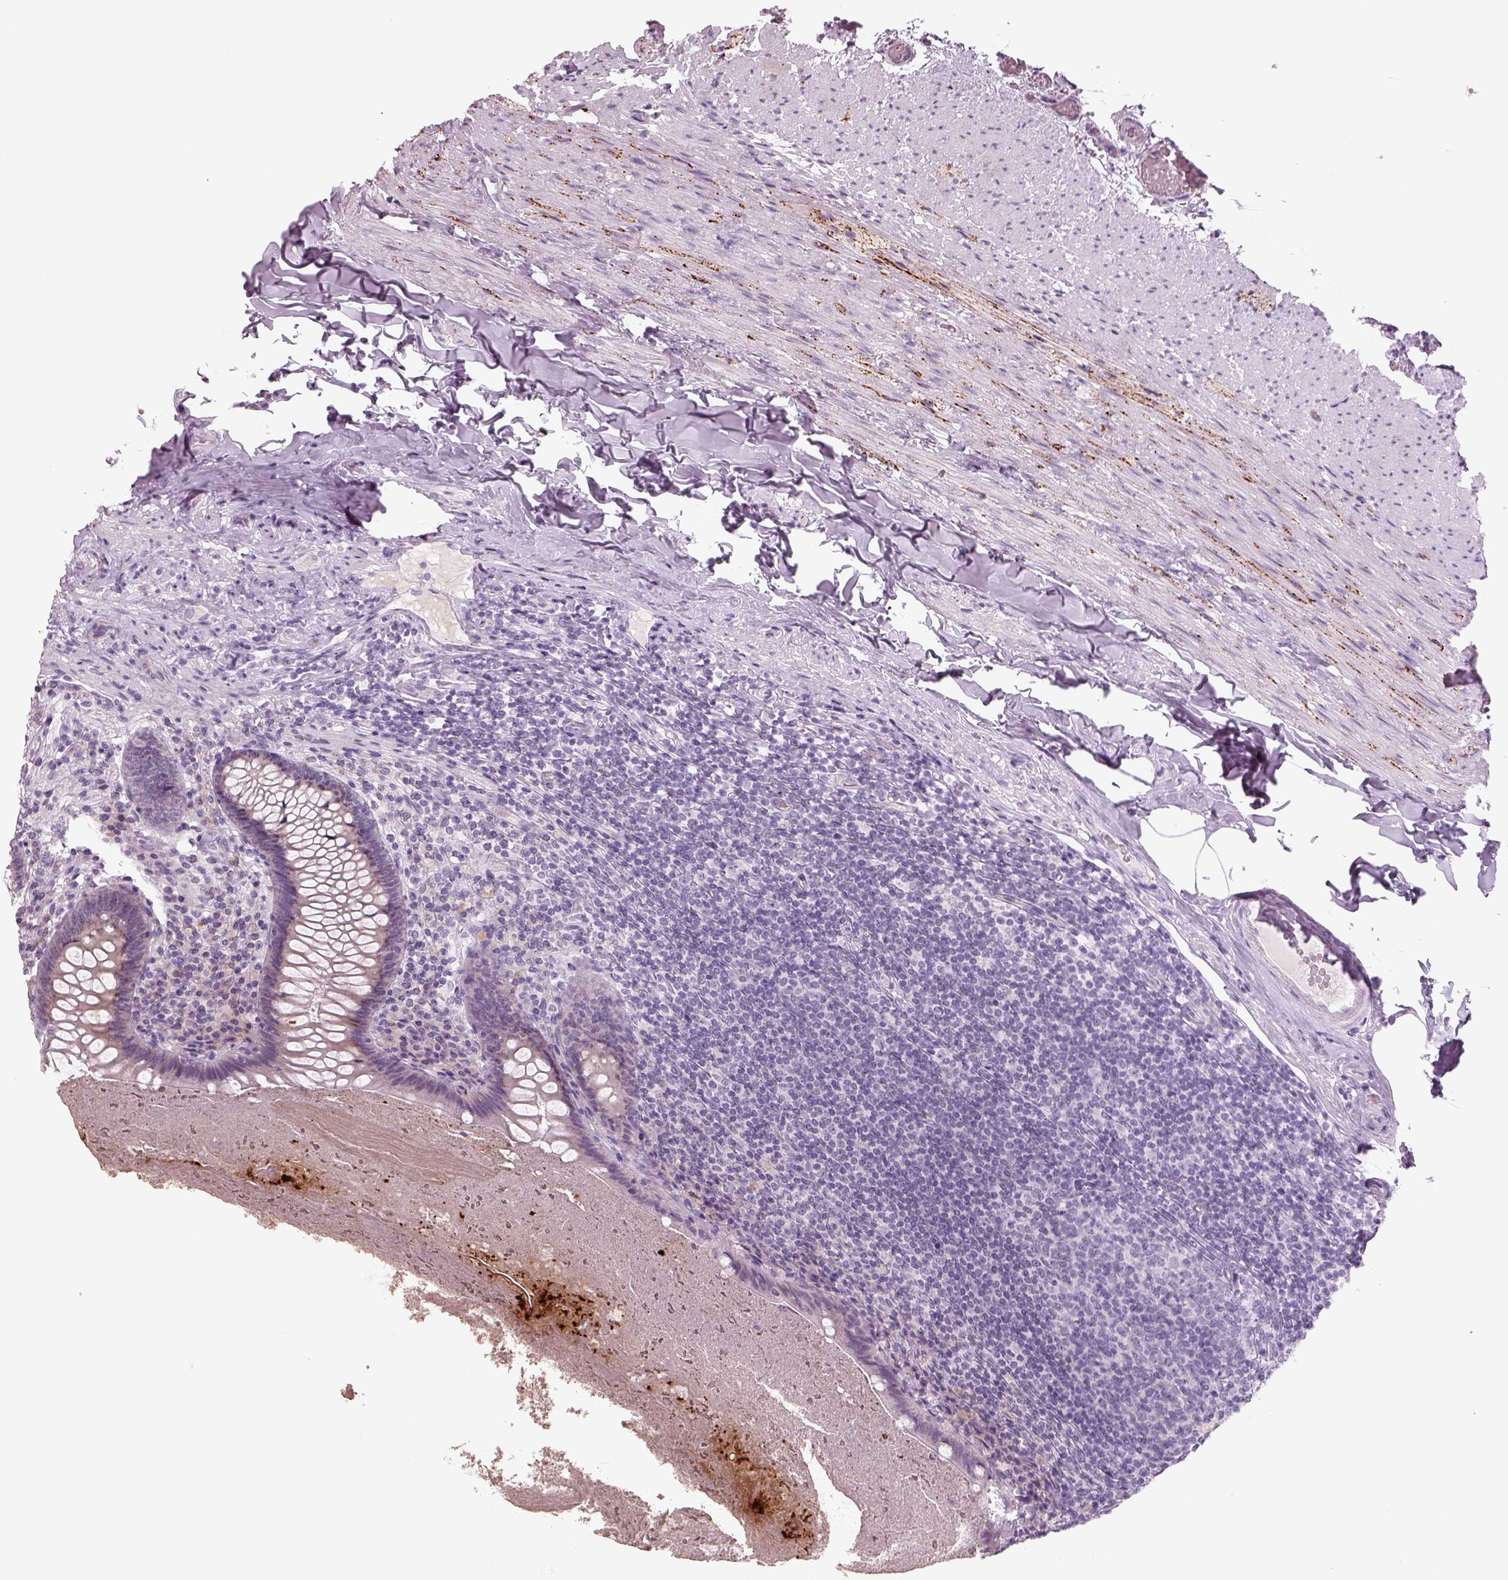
{"staining": {"intensity": "negative", "quantity": "none", "location": "none"}, "tissue": "appendix", "cell_type": "Glandular cells", "image_type": "normal", "snomed": [{"axis": "morphology", "description": "Normal tissue, NOS"}, {"axis": "topography", "description": "Appendix"}], "caption": "Immunohistochemical staining of normal human appendix shows no significant staining in glandular cells.", "gene": "PENK", "patient": {"sex": "male", "age": 47}}